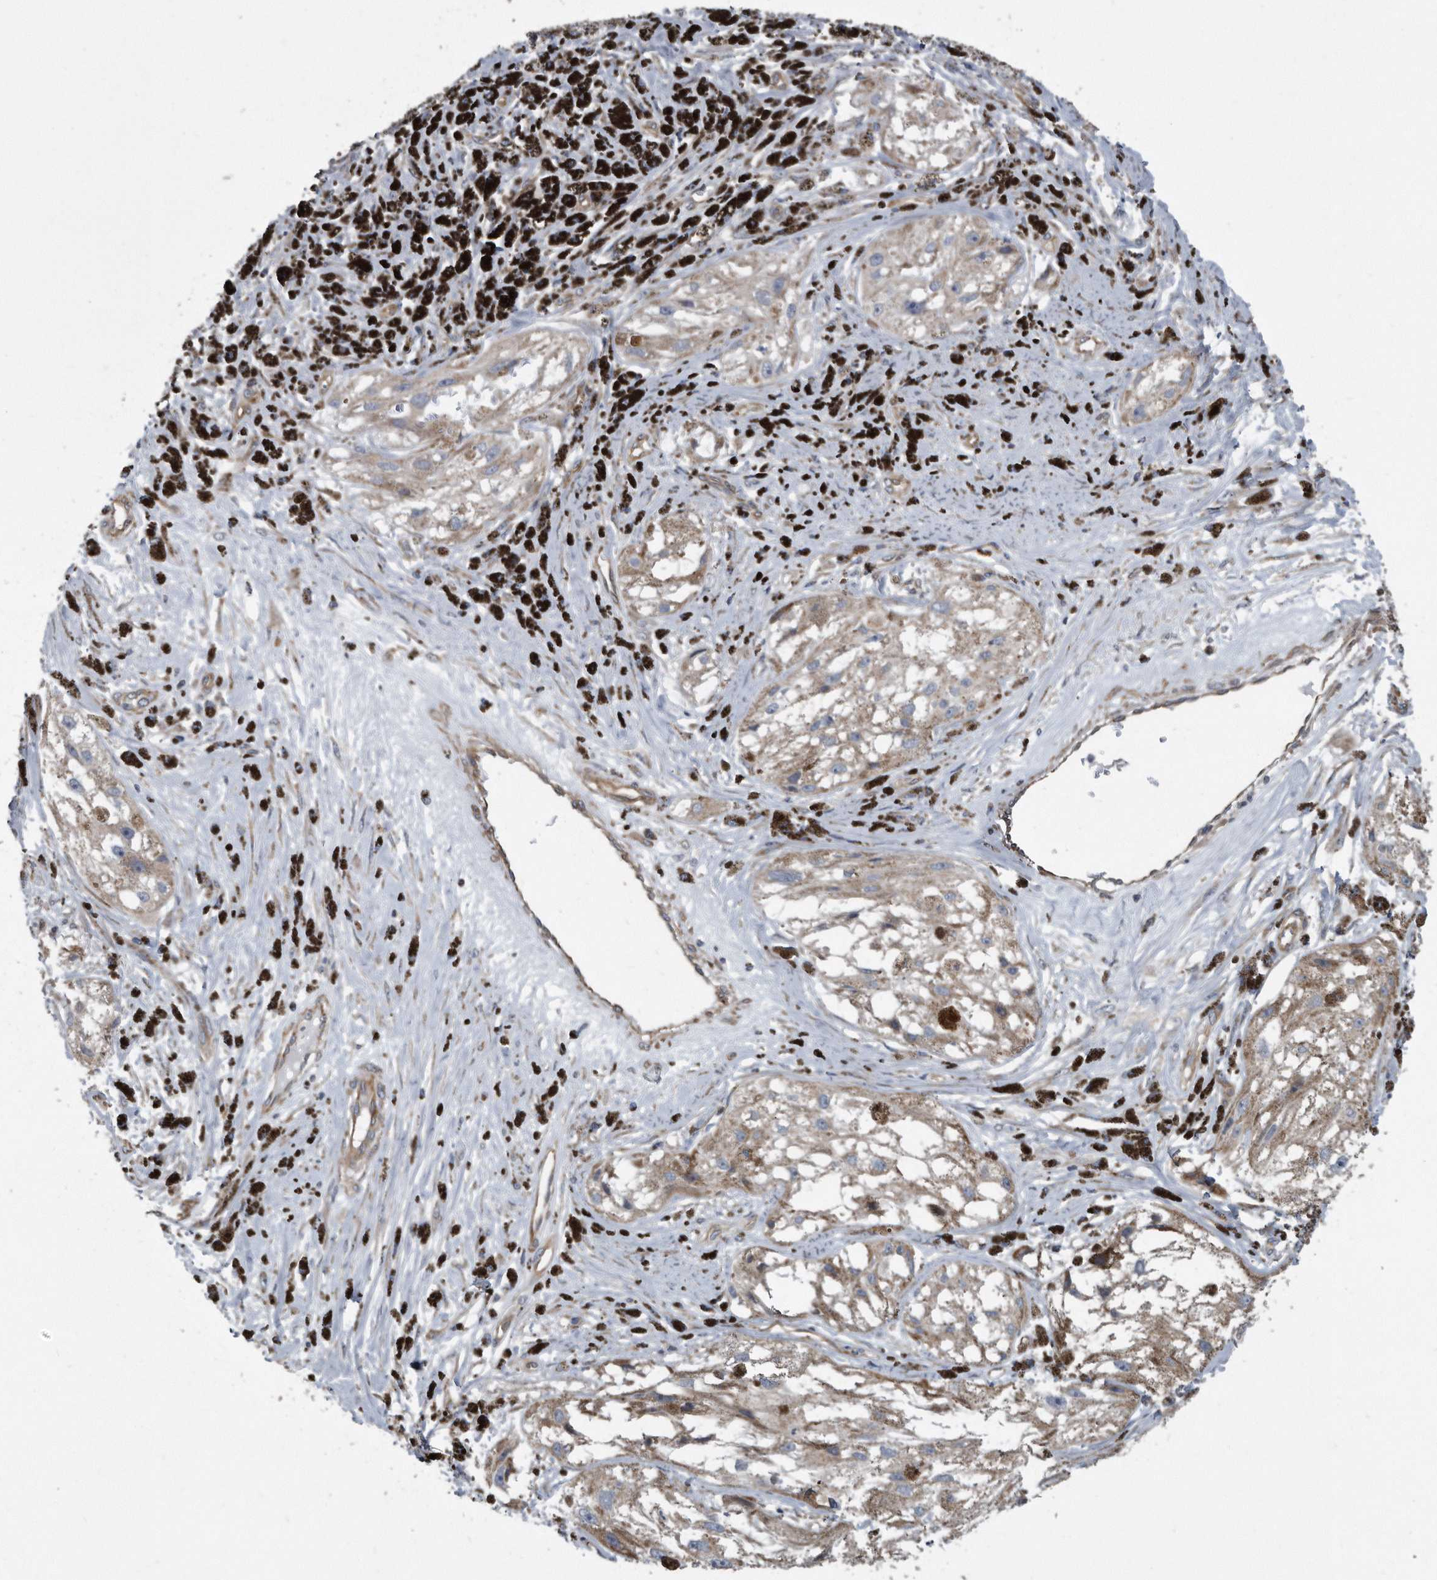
{"staining": {"intensity": "weak", "quantity": "25%-75%", "location": "cytoplasmic/membranous"}, "tissue": "melanoma", "cell_type": "Tumor cells", "image_type": "cancer", "snomed": [{"axis": "morphology", "description": "Malignant melanoma, NOS"}, {"axis": "topography", "description": "Skin"}], "caption": "Tumor cells display low levels of weak cytoplasmic/membranous expression in approximately 25%-75% of cells in melanoma.", "gene": "ARMCX1", "patient": {"sex": "male", "age": 88}}